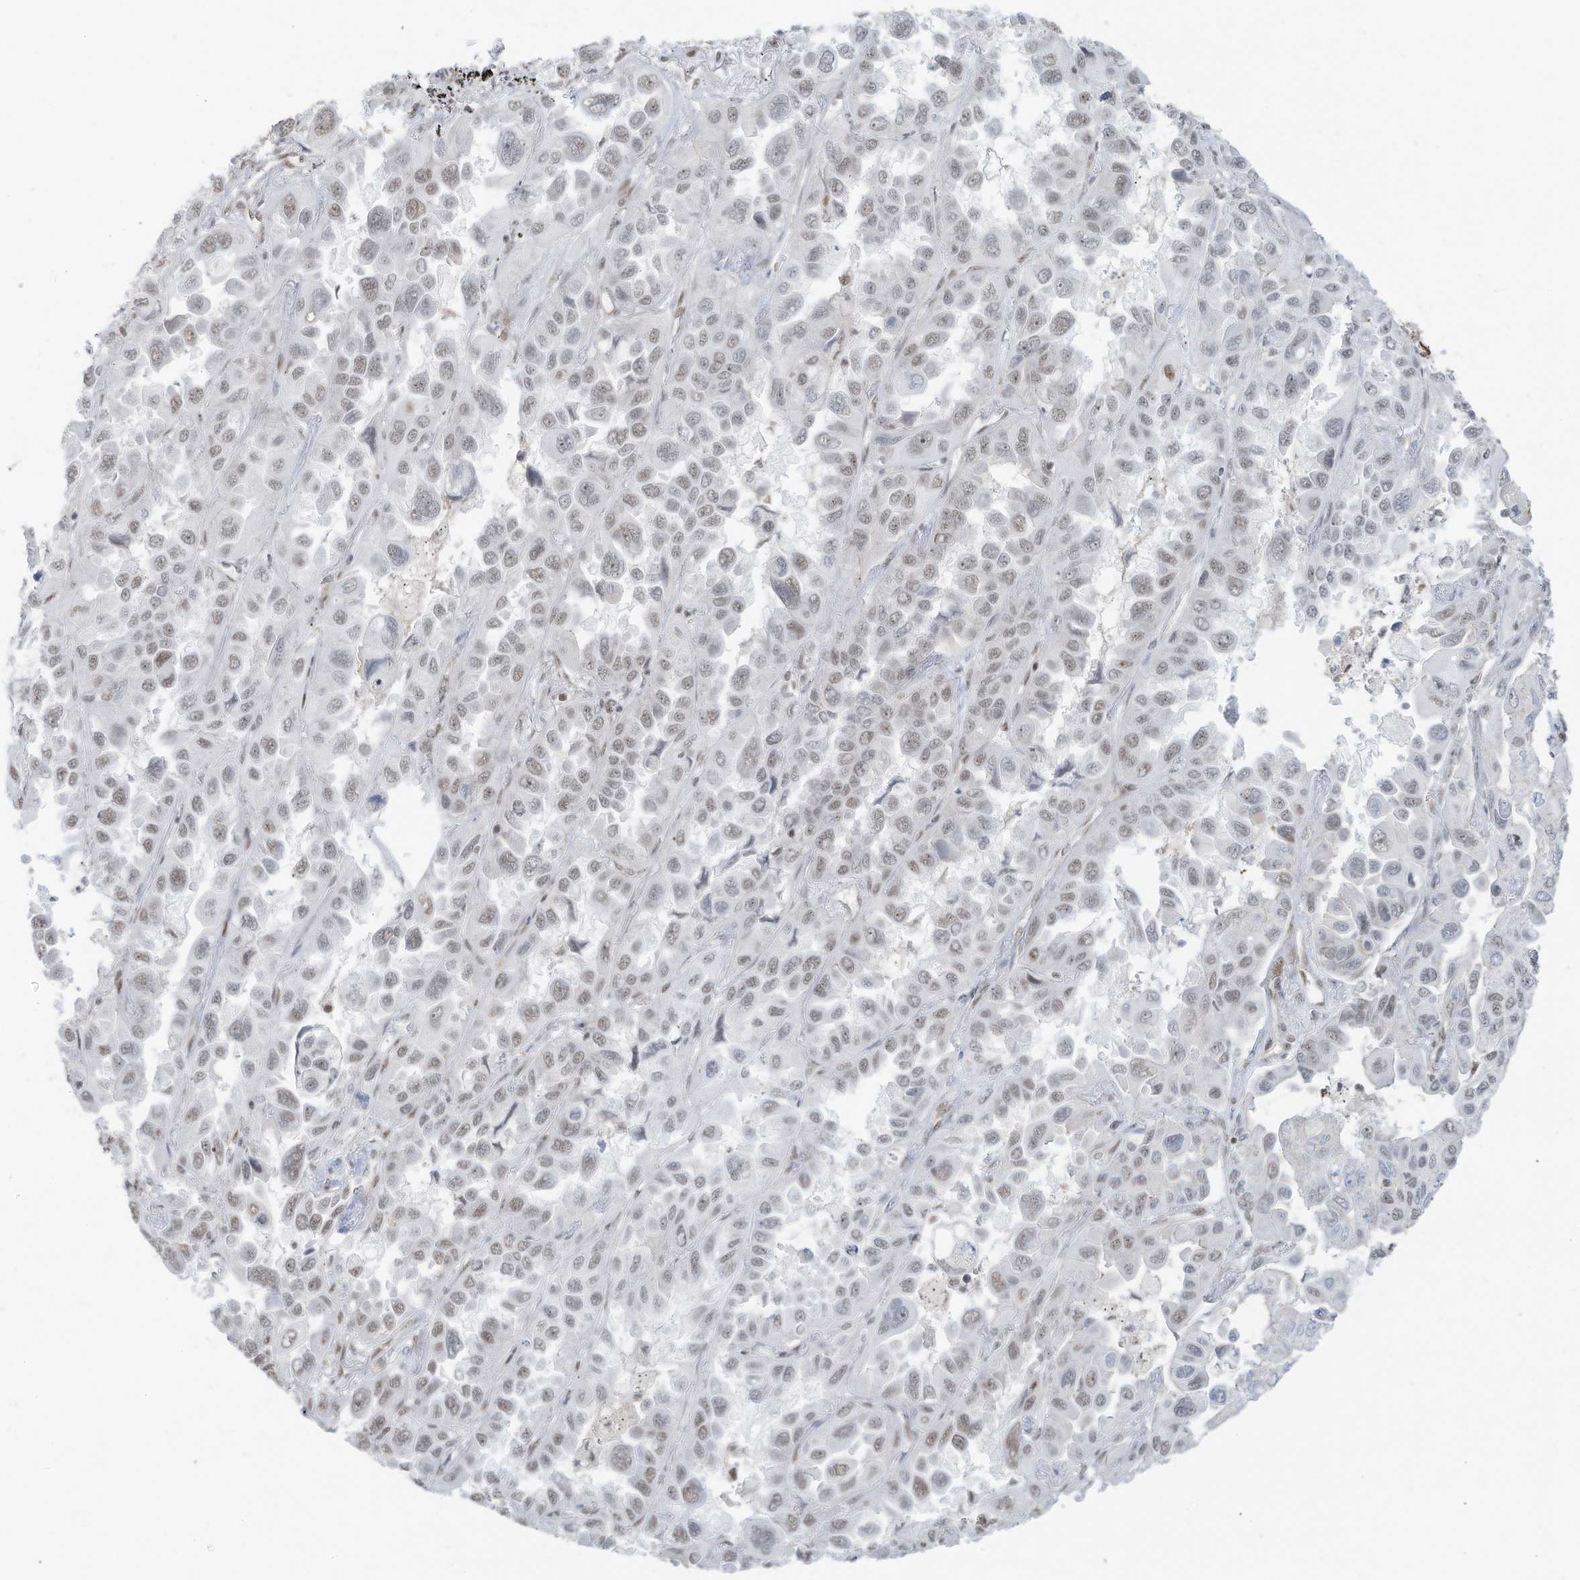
{"staining": {"intensity": "weak", "quantity": "<25%", "location": "nuclear"}, "tissue": "lung cancer", "cell_type": "Tumor cells", "image_type": "cancer", "snomed": [{"axis": "morphology", "description": "Adenocarcinoma, NOS"}, {"axis": "topography", "description": "Lung"}], "caption": "Human lung cancer stained for a protein using immunohistochemistry reveals no positivity in tumor cells.", "gene": "DBR1", "patient": {"sex": "male", "age": 64}}